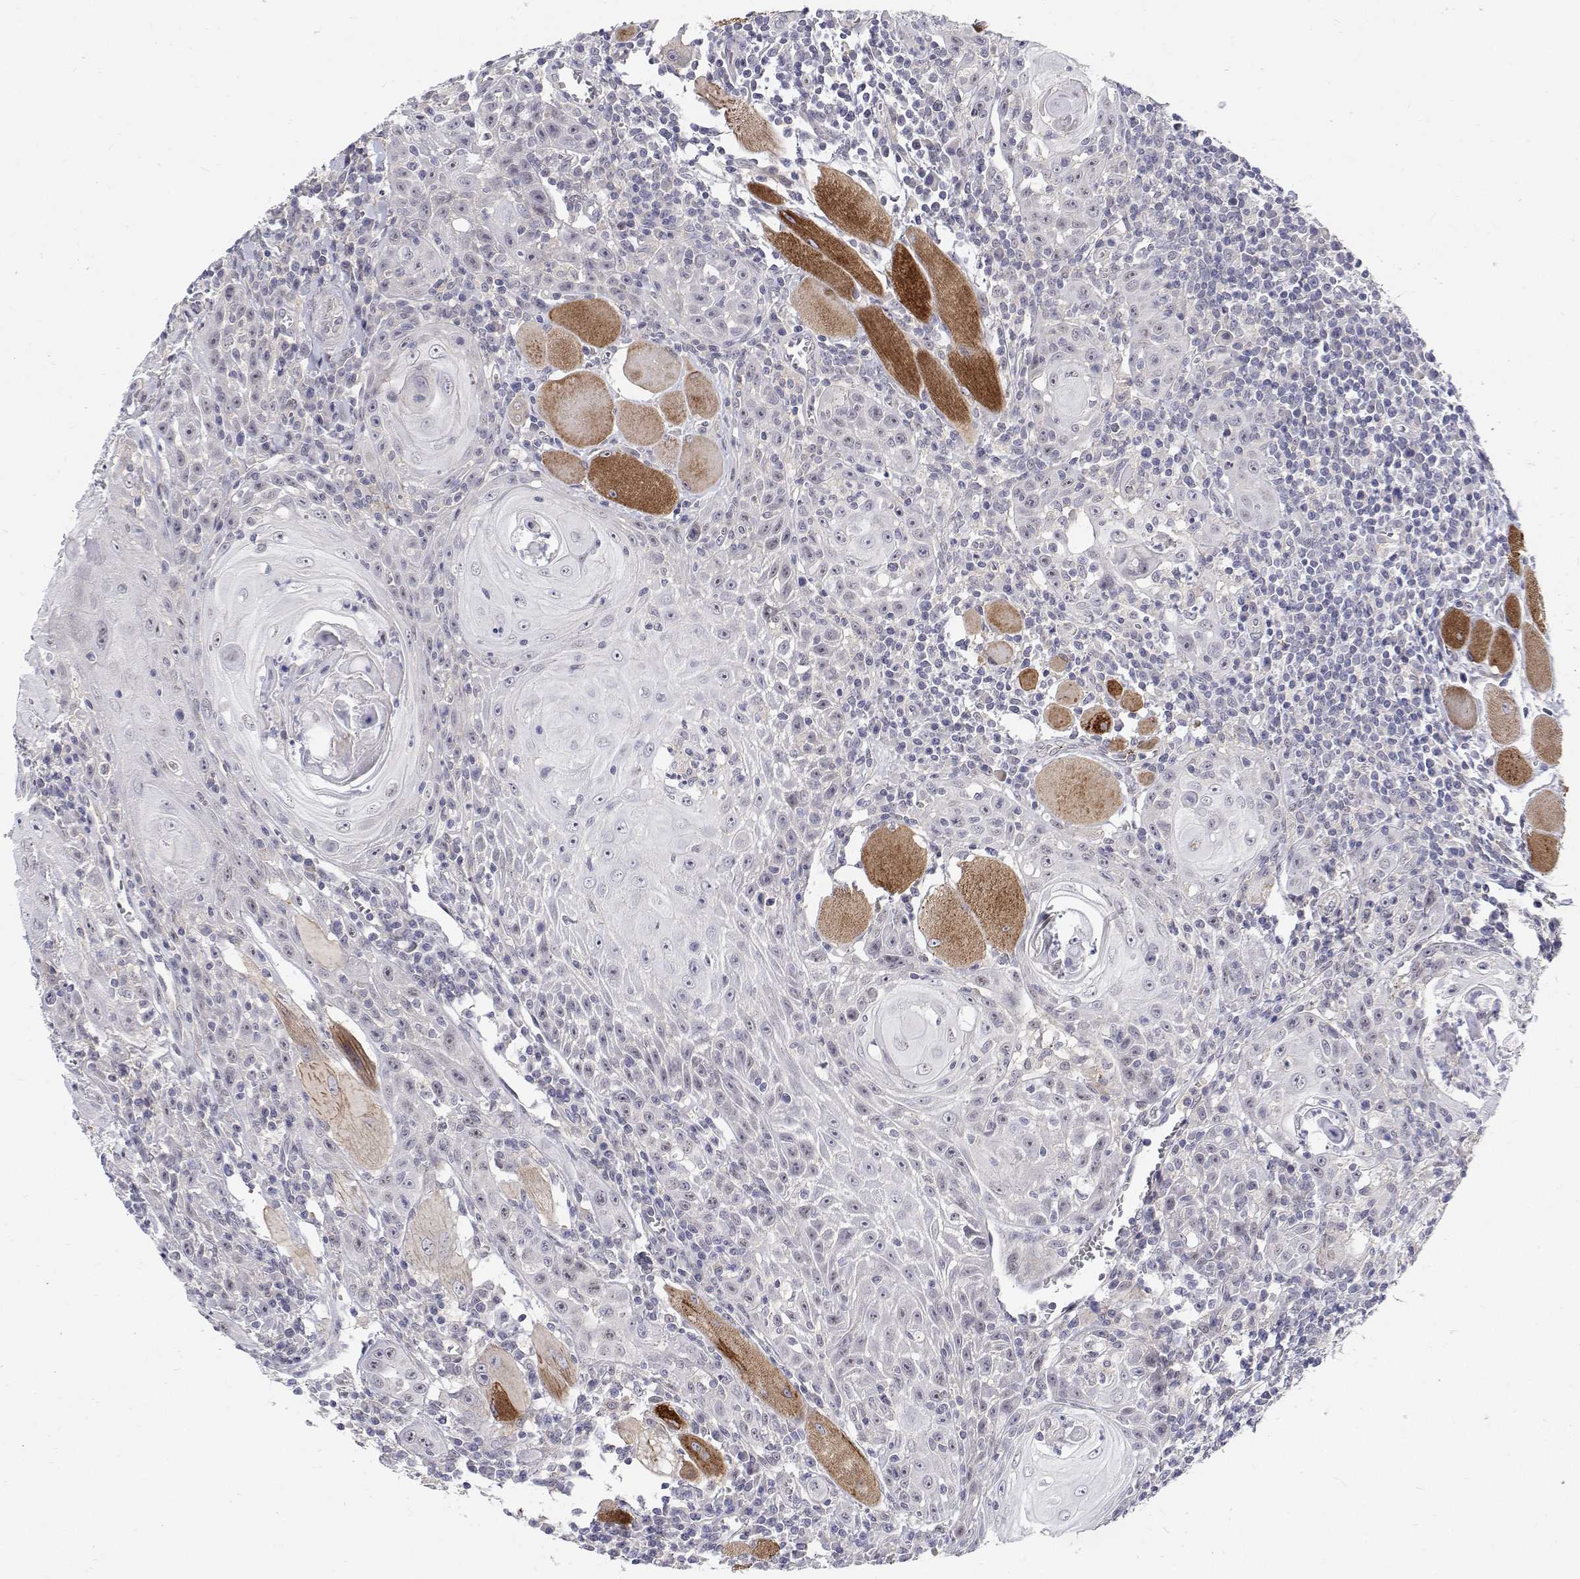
{"staining": {"intensity": "negative", "quantity": "none", "location": "none"}, "tissue": "head and neck cancer", "cell_type": "Tumor cells", "image_type": "cancer", "snomed": [{"axis": "morphology", "description": "Squamous cell carcinoma, NOS"}, {"axis": "topography", "description": "Head-Neck"}], "caption": "Head and neck squamous cell carcinoma was stained to show a protein in brown. There is no significant expression in tumor cells.", "gene": "MYPN", "patient": {"sex": "male", "age": 52}}